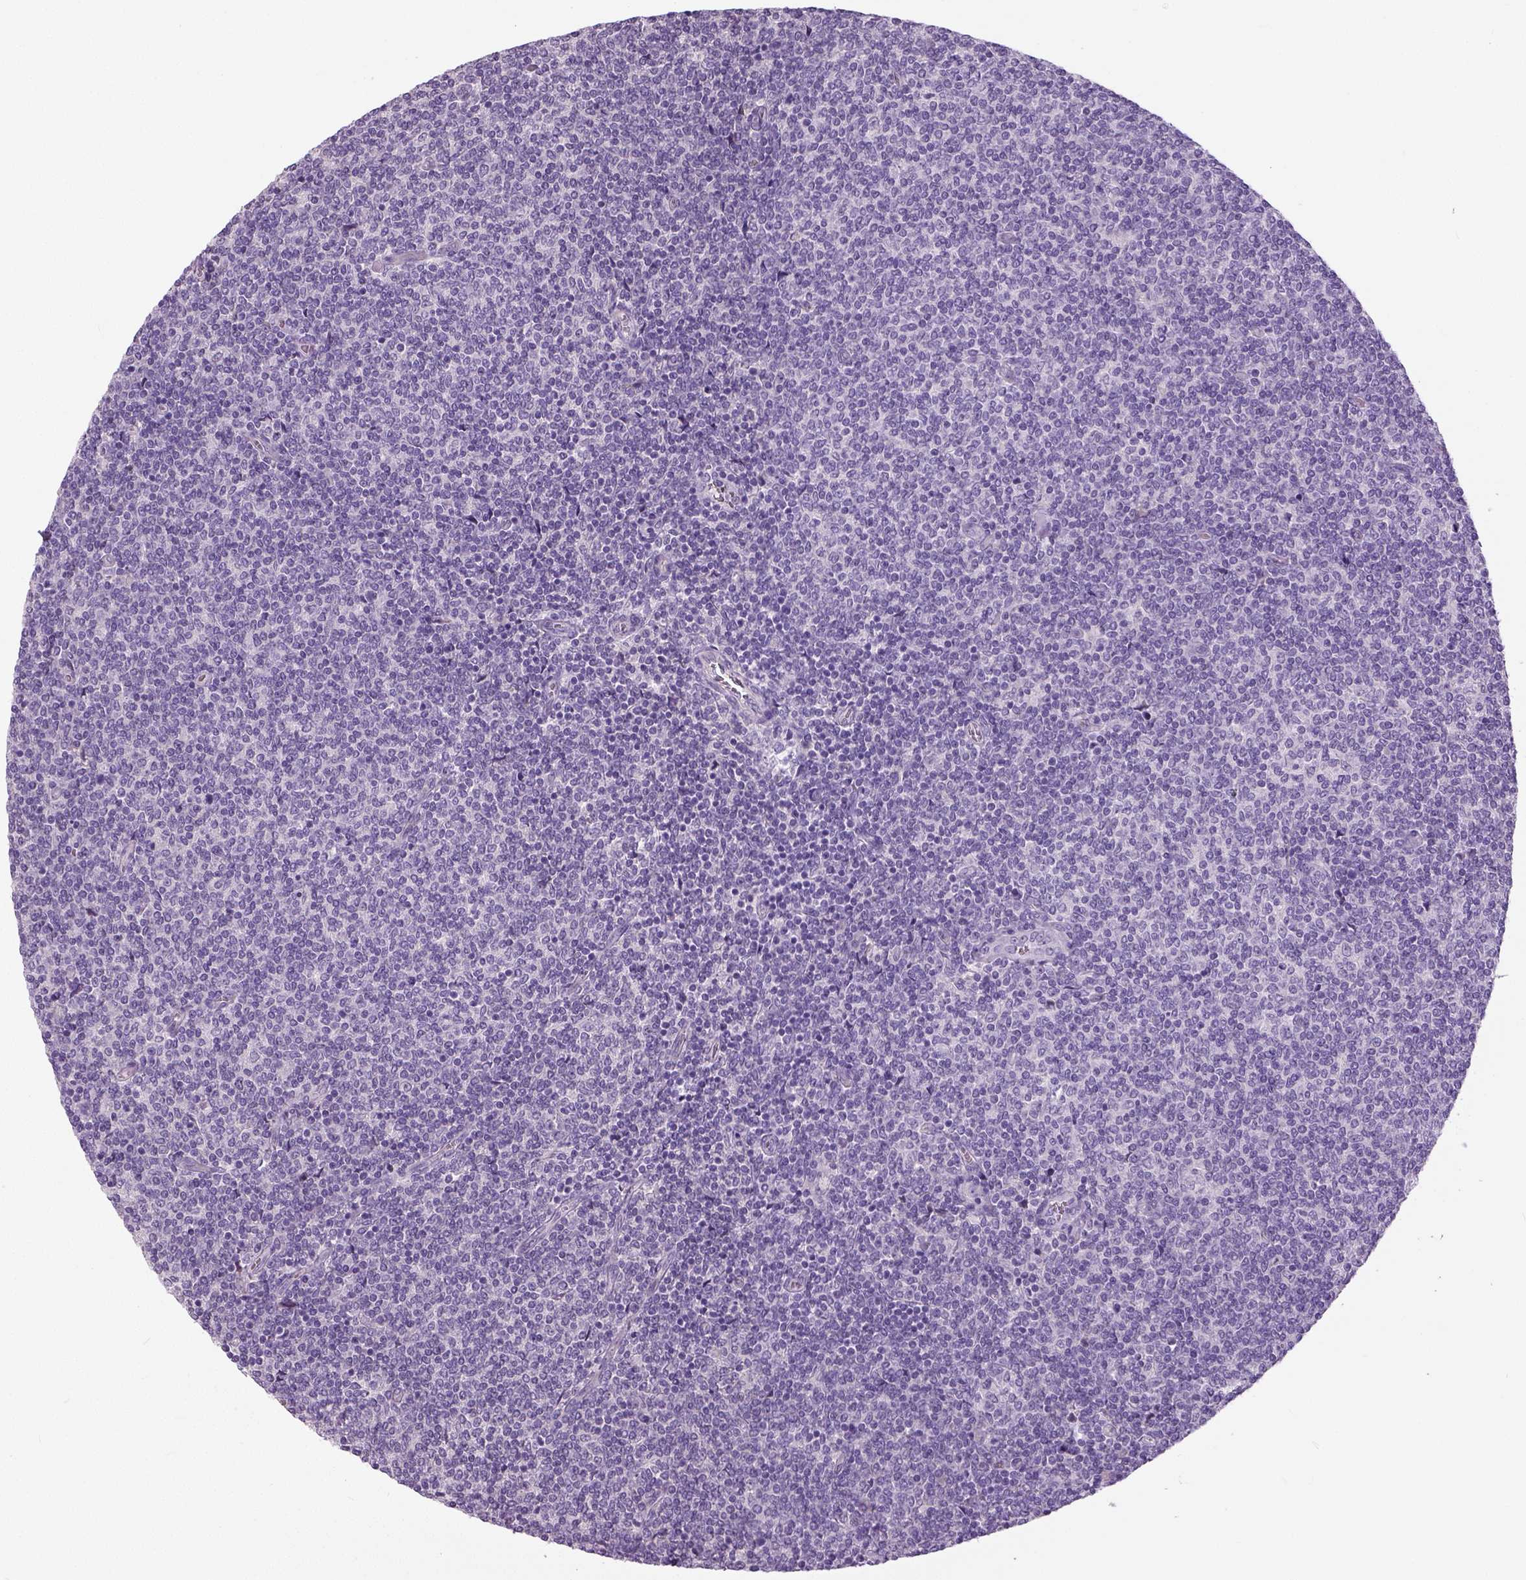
{"staining": {"intensity": "negative", "quantity": "none", "location": "none"}, "tissue": "lymphoma", "cell_type": "Tumor cells", "image_type": "cancer", "snomed": [{"axis": "morphology", "description": "Malignant lymphoma, non-Hodgkin's type, Low grade"}, {"axis": "topography", "description": "Lymph node"}], "caption": "Immunohistochemistry (IHC) of human low-grade malignant lymphoma, non-Hodgkin's type displays no staining in tumor cells. The staining is performed using DAB (3,3'-diaminobenzidine) brown chromogen with nuclei counter-stained in using hematoxylin.", "gene": "NECAB1", "patient": {"sex": "male", "age": 52}}